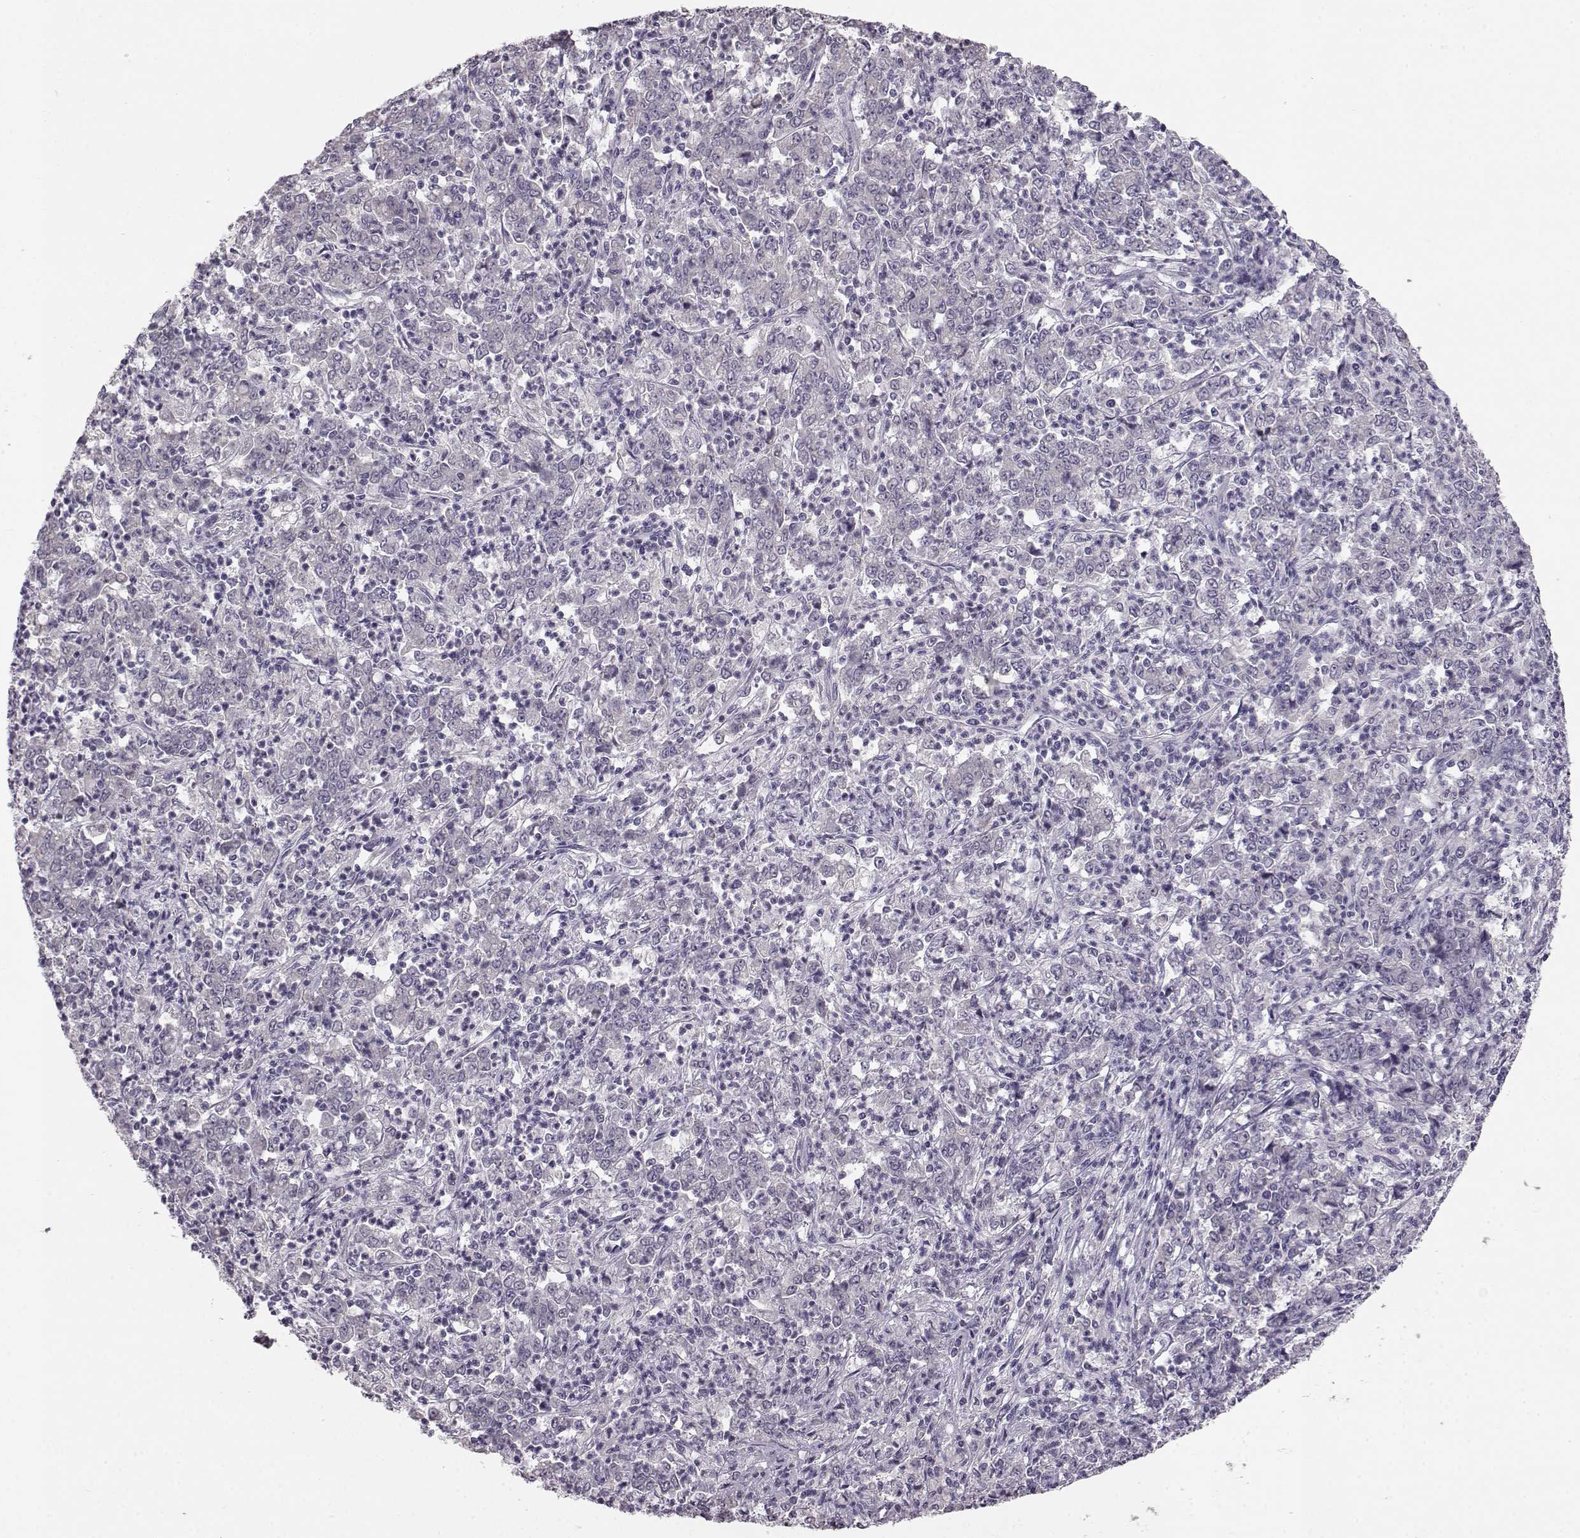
{"staining": {"intensity": "negative", "quantity": "none", "location": "none"}, "tissue": "stomach cancer", "cell_type": "Tumor cells", "image_type": "cancer", "snomed": [{"axis": "morphology", "description": "Adenocarcinoma, NOS"}, {"axis": "topography", "description": "Stomach, lower"}], "caption": "Immunohistochemistry (IHC) photomicrograph of adenocarcinoma (stomach) stained for a protein (brown), which shows no positivity in tumor cells.", "gene": "BFSP2", "patient": {"sex": "female", "age": 71}}